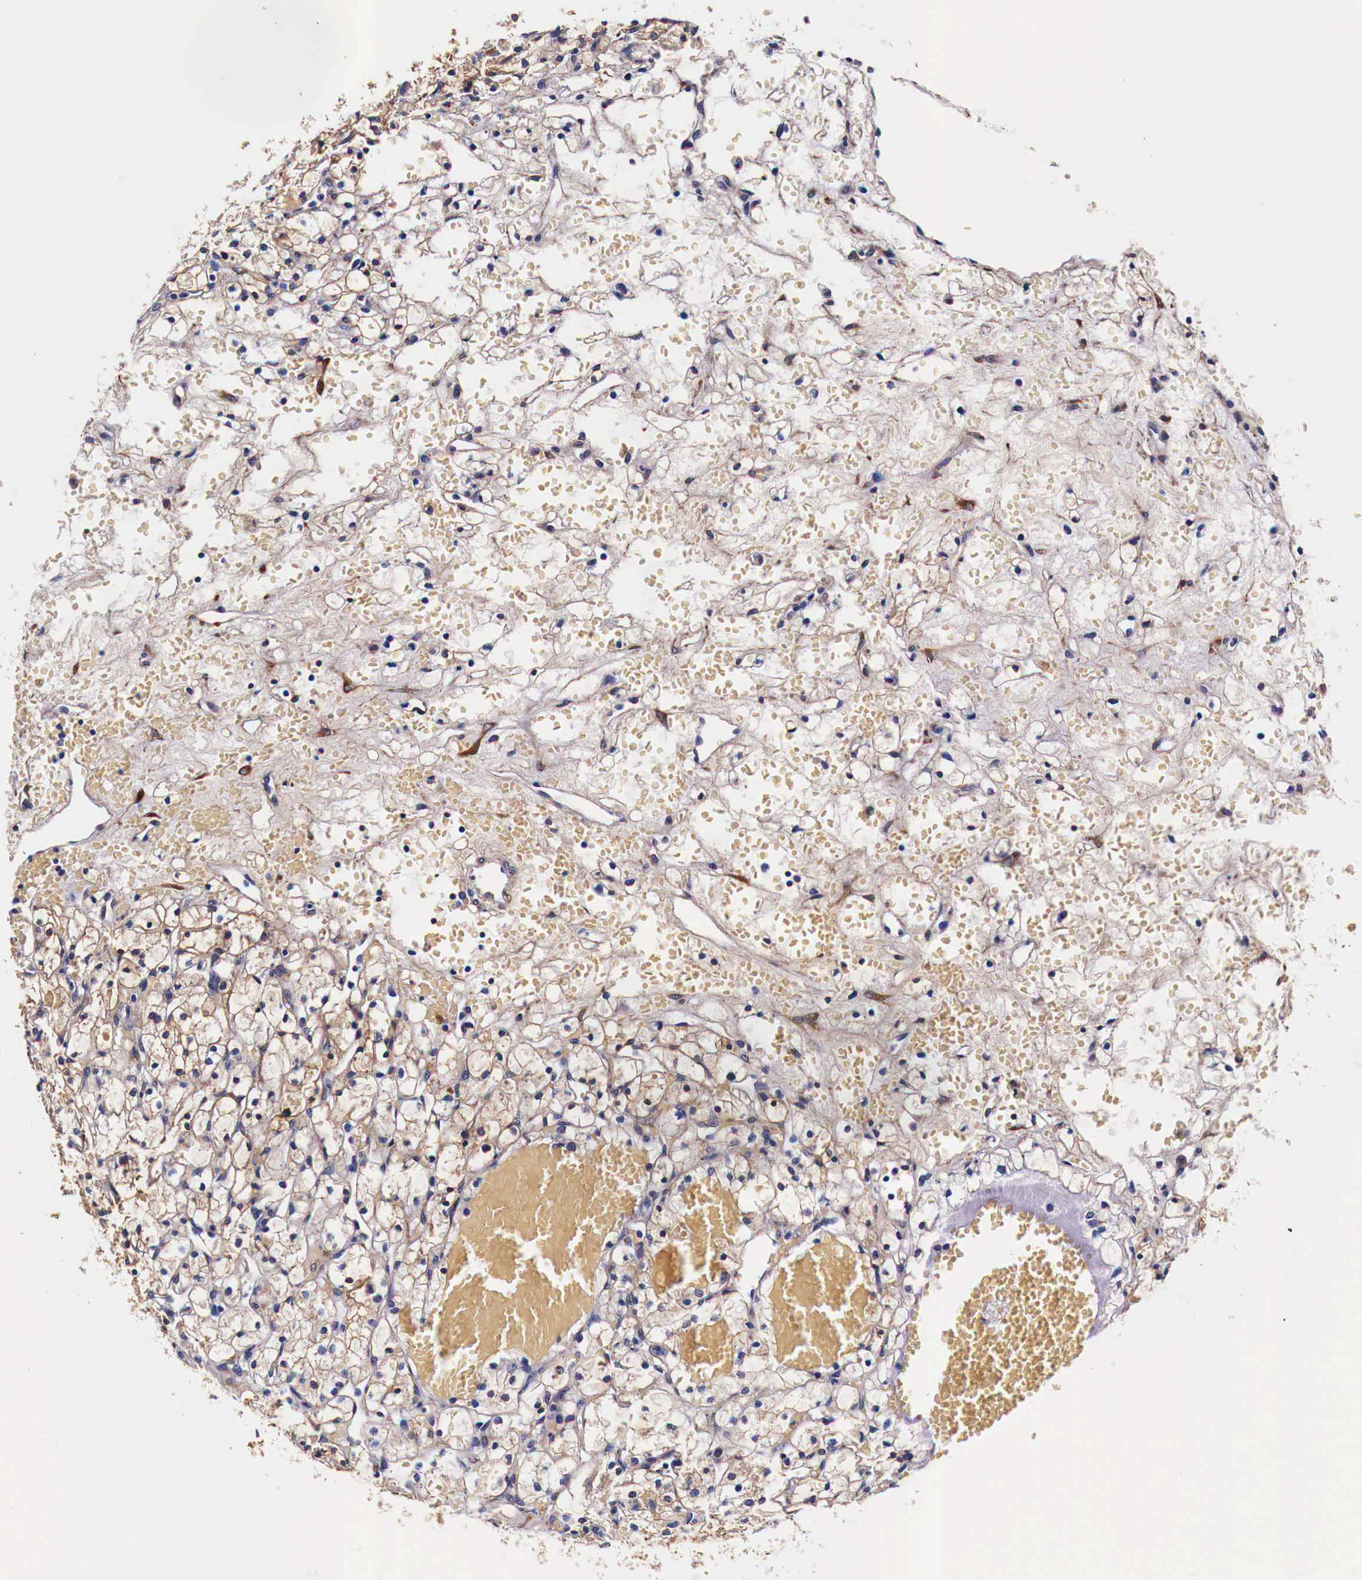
{"staining": {"intensity": "moderate", "quantity": "25%-75%", "location": "cytoplasmic/membranous"}, "tissue": "renal cancer", "cell_type": "Tumor cells", "image_type": "cancer", "snomed": [{"axis": "morphology", "description": "Adenocarcinoma, NOS"}, {"axis": "topography", "description": "Kidney"}], "caption": "Tumor cells show moderate cytoplasmic/membranous expression in about 25%-75% of cells in renal adenocarcinoma. The protein is shown in brown color, while the nuclei are stained blue.", "gene": "HSPB1", "patient": {"sex": "female", "age": 60}}